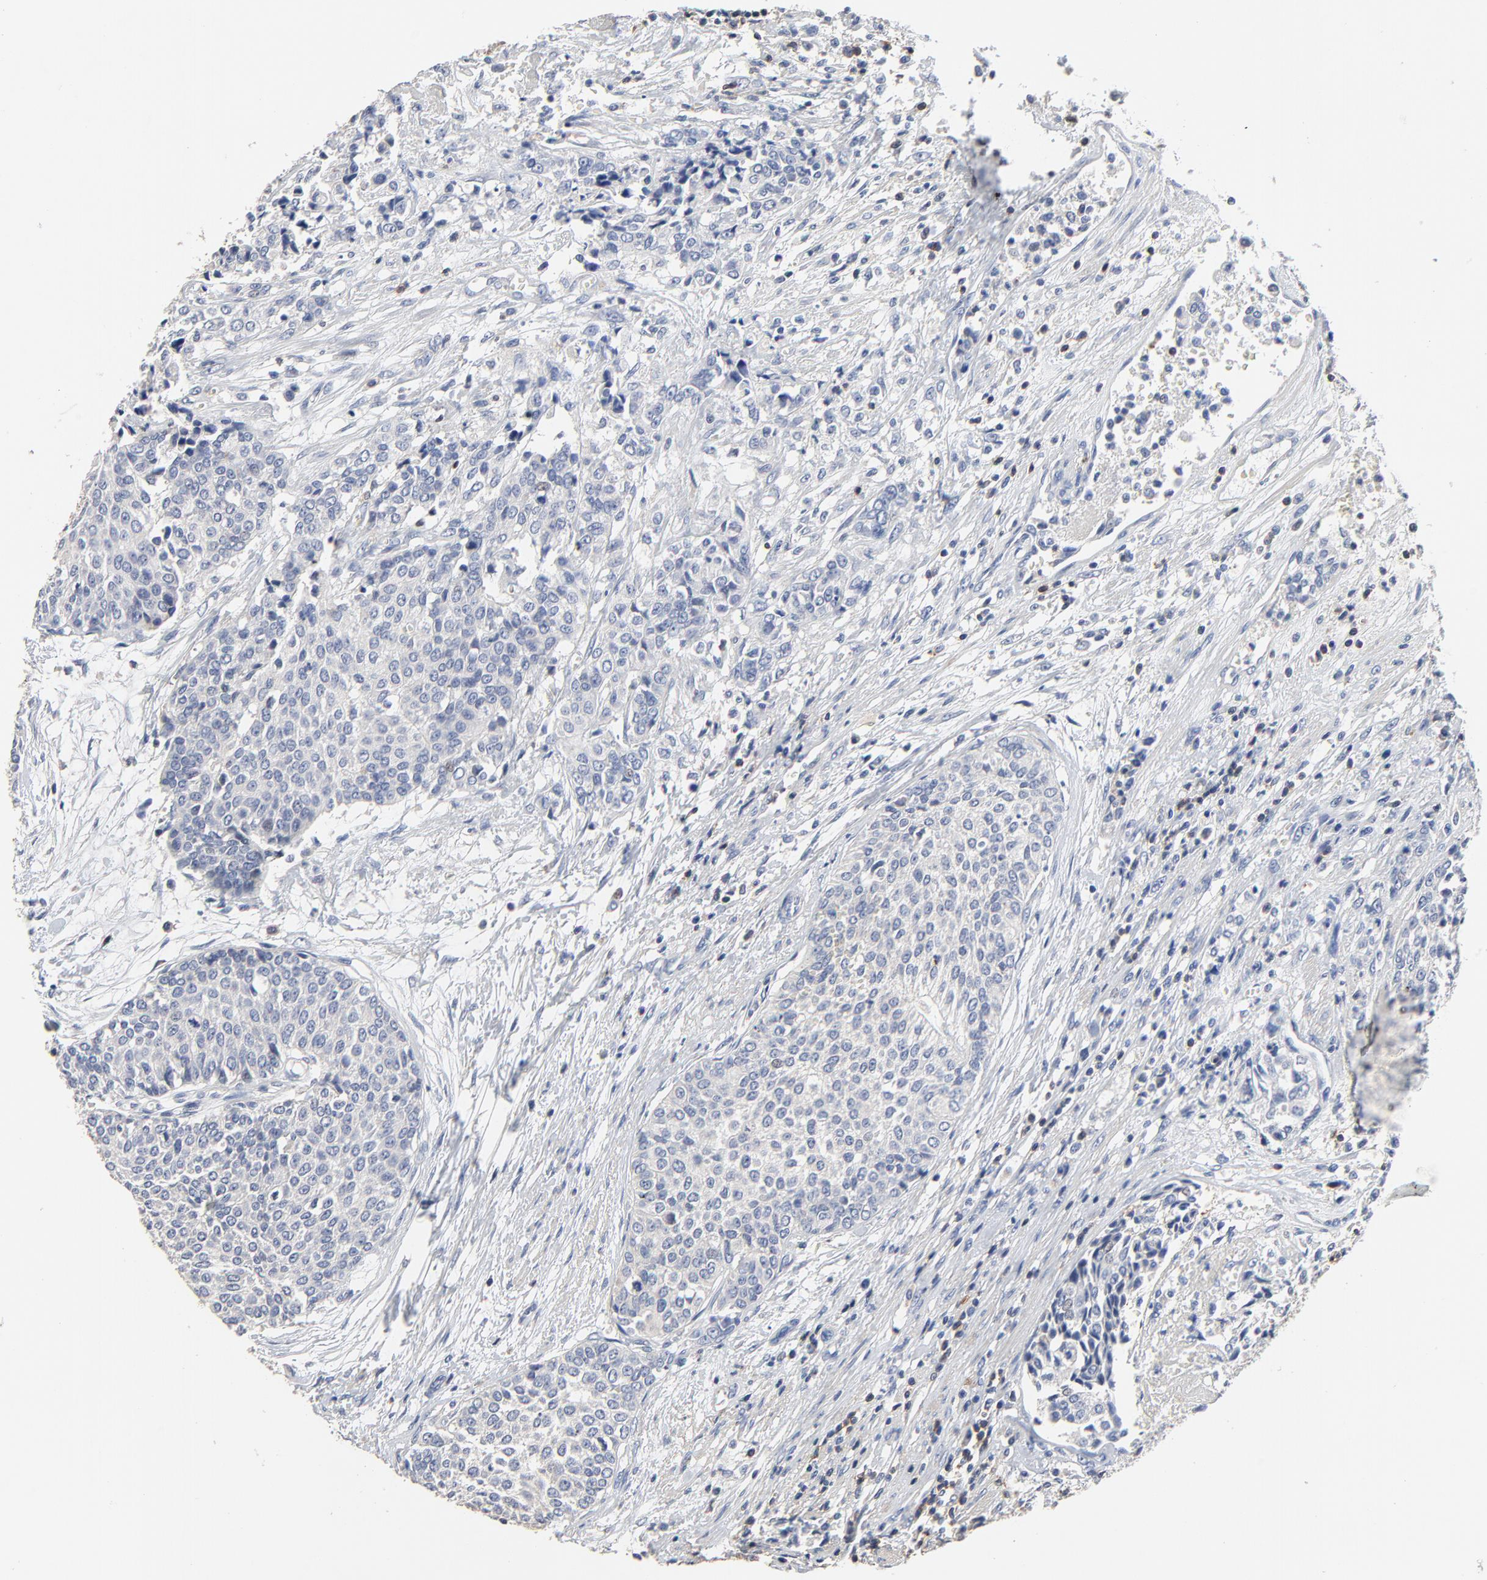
{"staining": {"intensity": "negative", "quantity": "none", "location": "none"}, "tissue": "urothelial cancer", "cell_type": "Tumor cells", "image_type": "cancer", "snomed": [{"axis": "morphology", "description": "Urothelial carcinoma, Low grade"}, {"axis": "topography", "description": "Urinary bladder"}], "caption": "IHC photomicrograph of human urothelial cancer stained for a protein (brown), which shows no expression in tumor cells.", "gene": "SKAP1", "patient": {"sex": "female", "age": 73}}